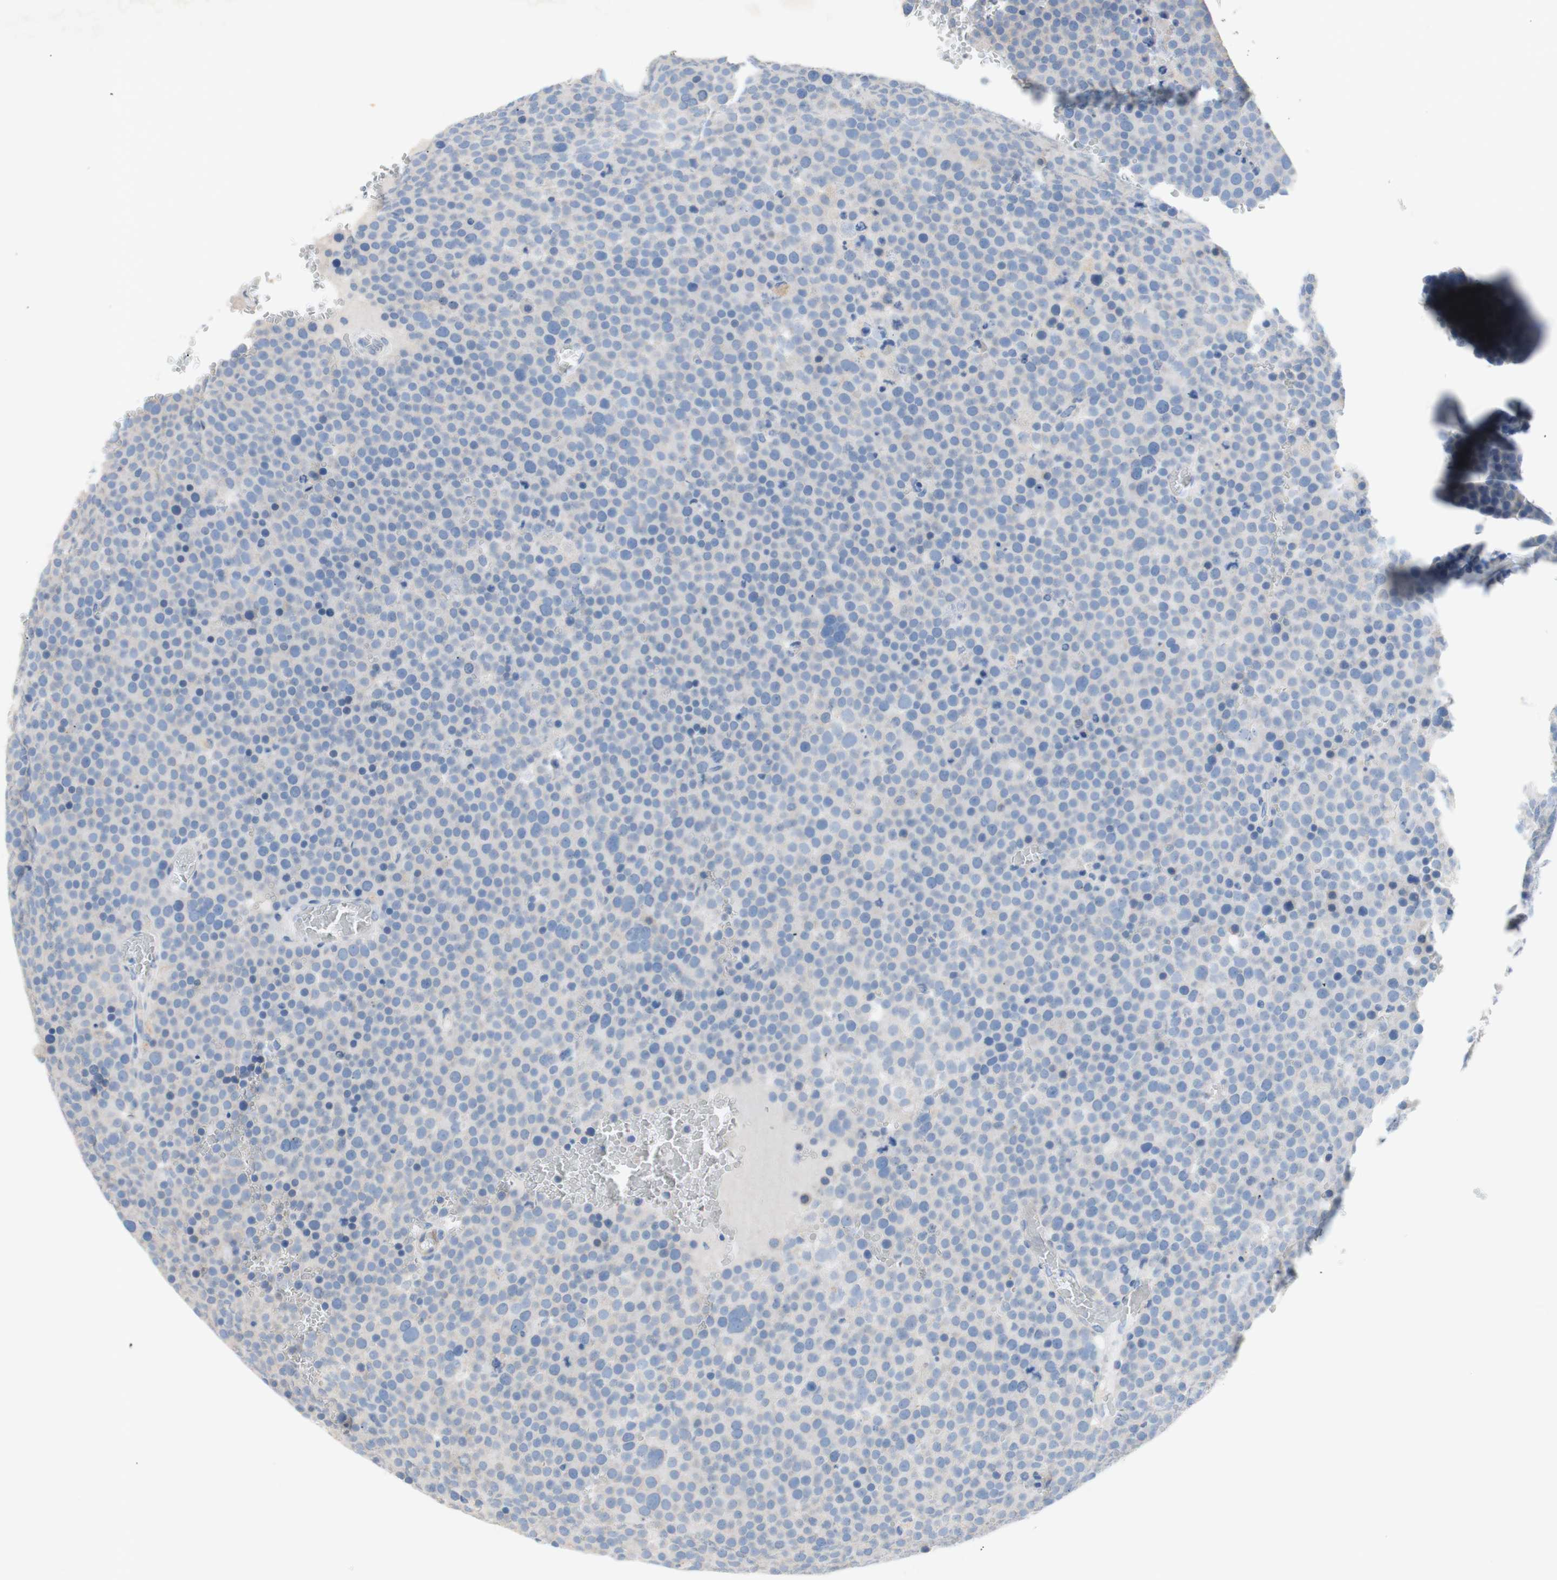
{"staining": {"intensity": "negative", "quantity": "none", "location": "none"}, "tissue": "testis cancer", "cell_type": "Tumor cells", "image_type": "cancer", "snomed": [{"axis": "morphology", "description": "Seminoma, NOS"}, {"axis": "topography", "description": "Testis"}], "caption": "This is an immunohistochemistry micrograph of testis cancer (seminoma). There is no expression in tumor cells.", "gene": "TMIGD2", "patient": {"sex": "male", "age": 71}}